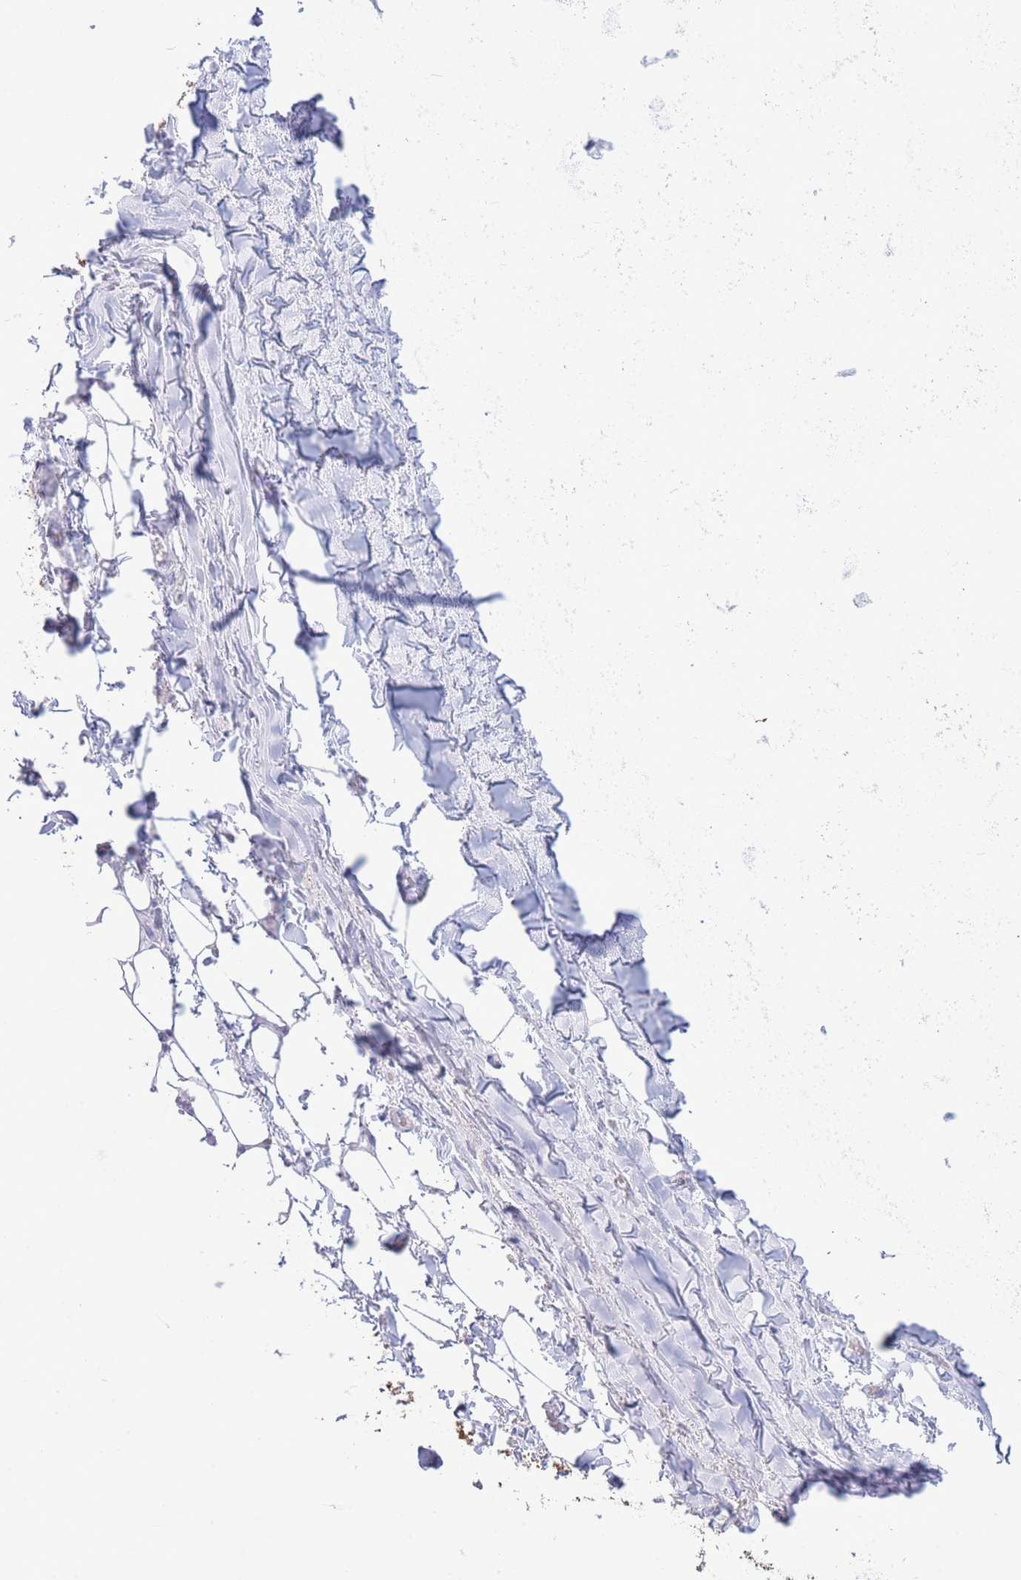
{"staining": {"intensity": "negative", "quantity": "none", "location": "none"}, "tissue": "adipose tissue", "cell_type": "Adipocytes", "image_type": "normal", "snomed": [{"axis": "morphology", "description": "Normal tissue, NOS"}, {"axis": "topography", "description": "Cartilage tissue"}, {"axis": "topography", "description": "Bronchus"}], "caption": "High magnification brightfield microscopy of normal adipose tissue stained with DAB (brown) and counterstained with hematoxylin (blue): adipocytes show no significant positivity. (DAB (3,3'-diaminobenzidine) IHC with hematoxylin counter stain).", "gene": "VWA8", "patient": {"sex": "male", "age": 63}}